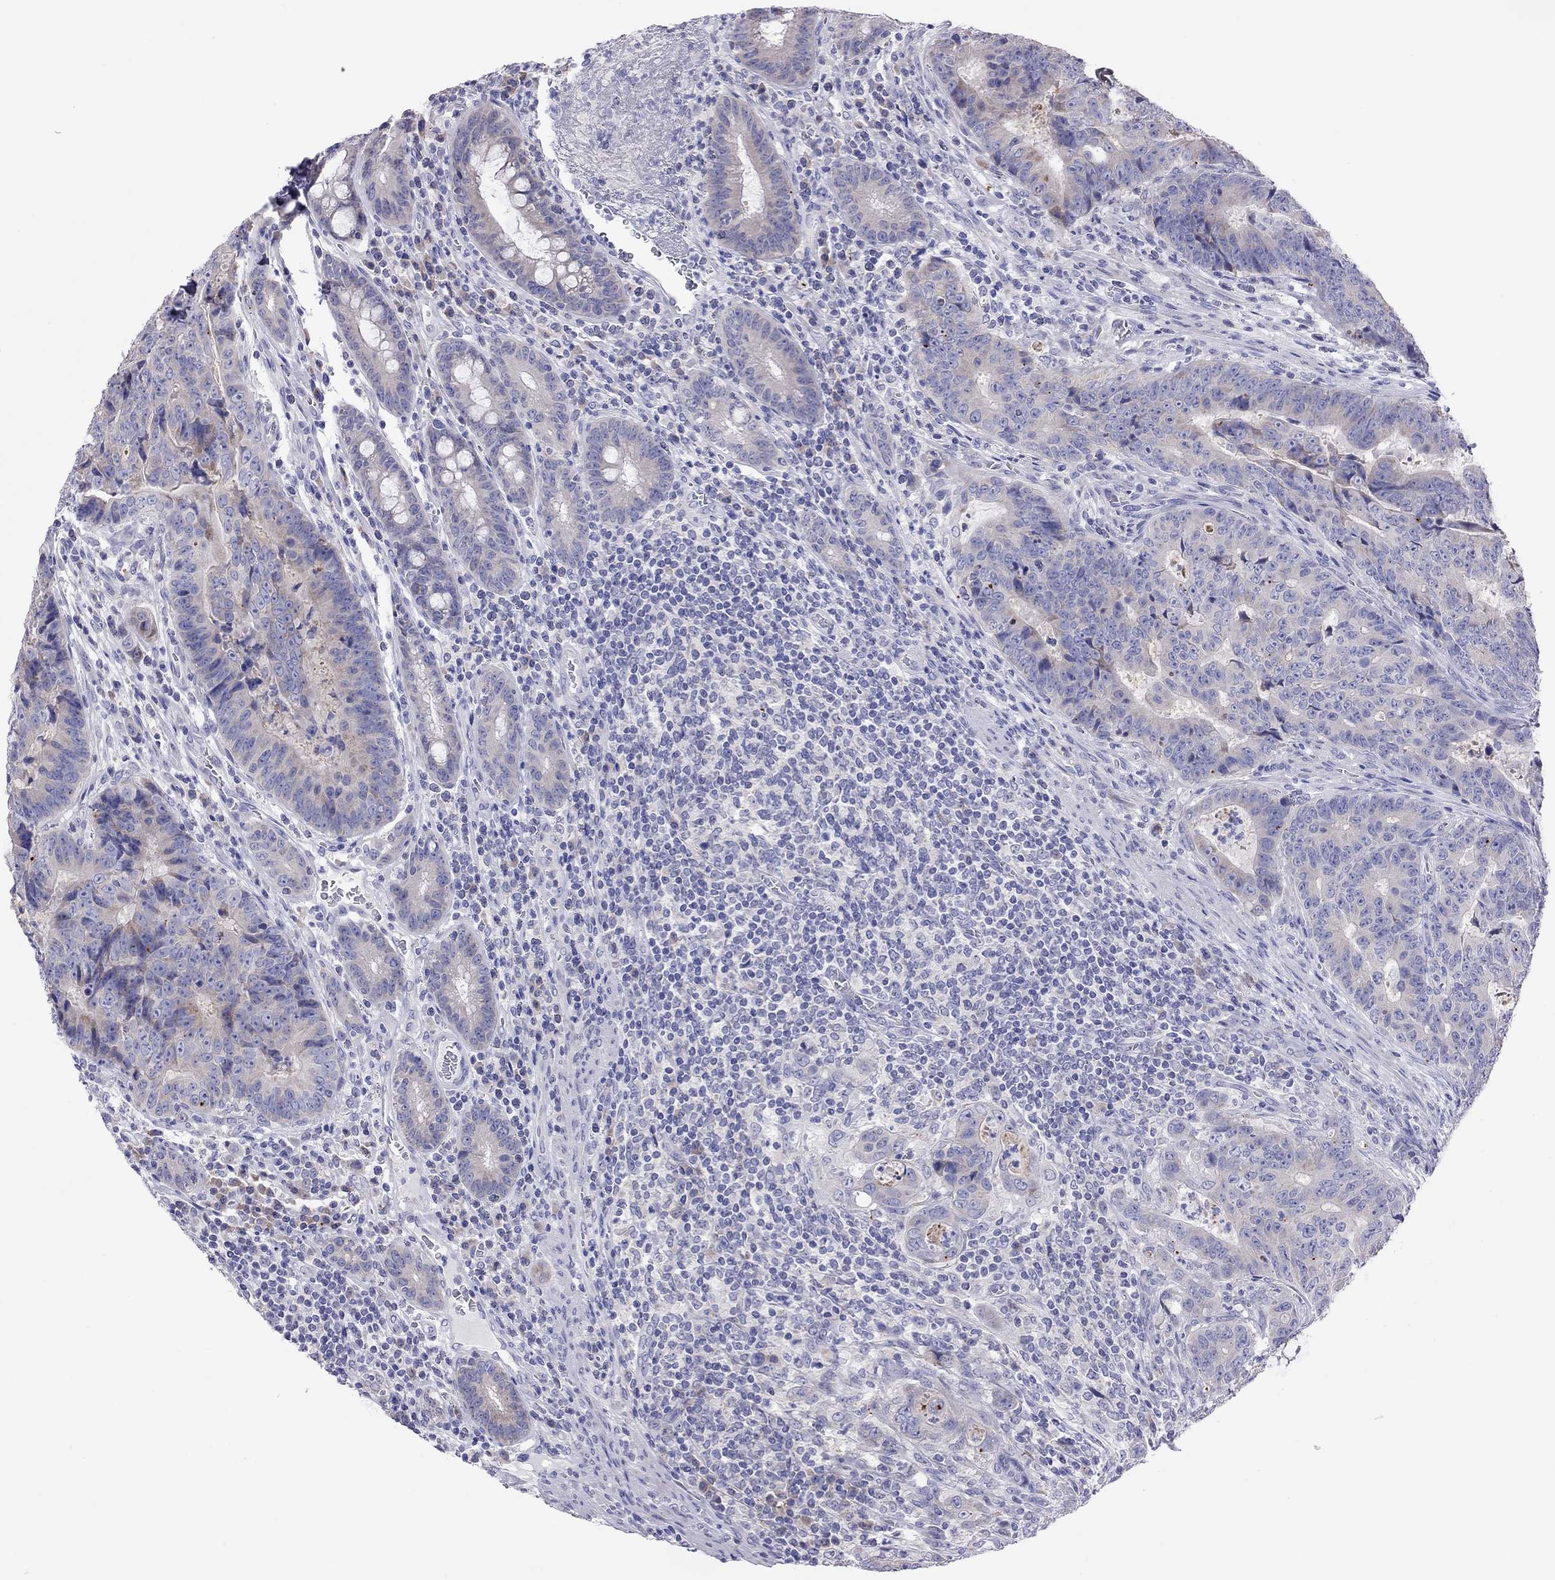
{"staining": {"intensity": "negative", "quantity": "none", "location": "none"}, "tissue": "colorectal cancer", "cell_type": "Tumor cells", "image_type": "cancer", "snomed": [{"axis": "morphology", "description": "Adenocarcinoma, NOS"}, {"axis": "topography", "description": "Colon"}], "caption": "Histopathology image shows no protein staining in tumor cells of colorectal cancer tissue. The staining is performed using DAB brown chromogen with nuclei counter-stained in using hematoxylin.", "gene": "COL9A1", "patient": {"sex": "female", "age": 48}}